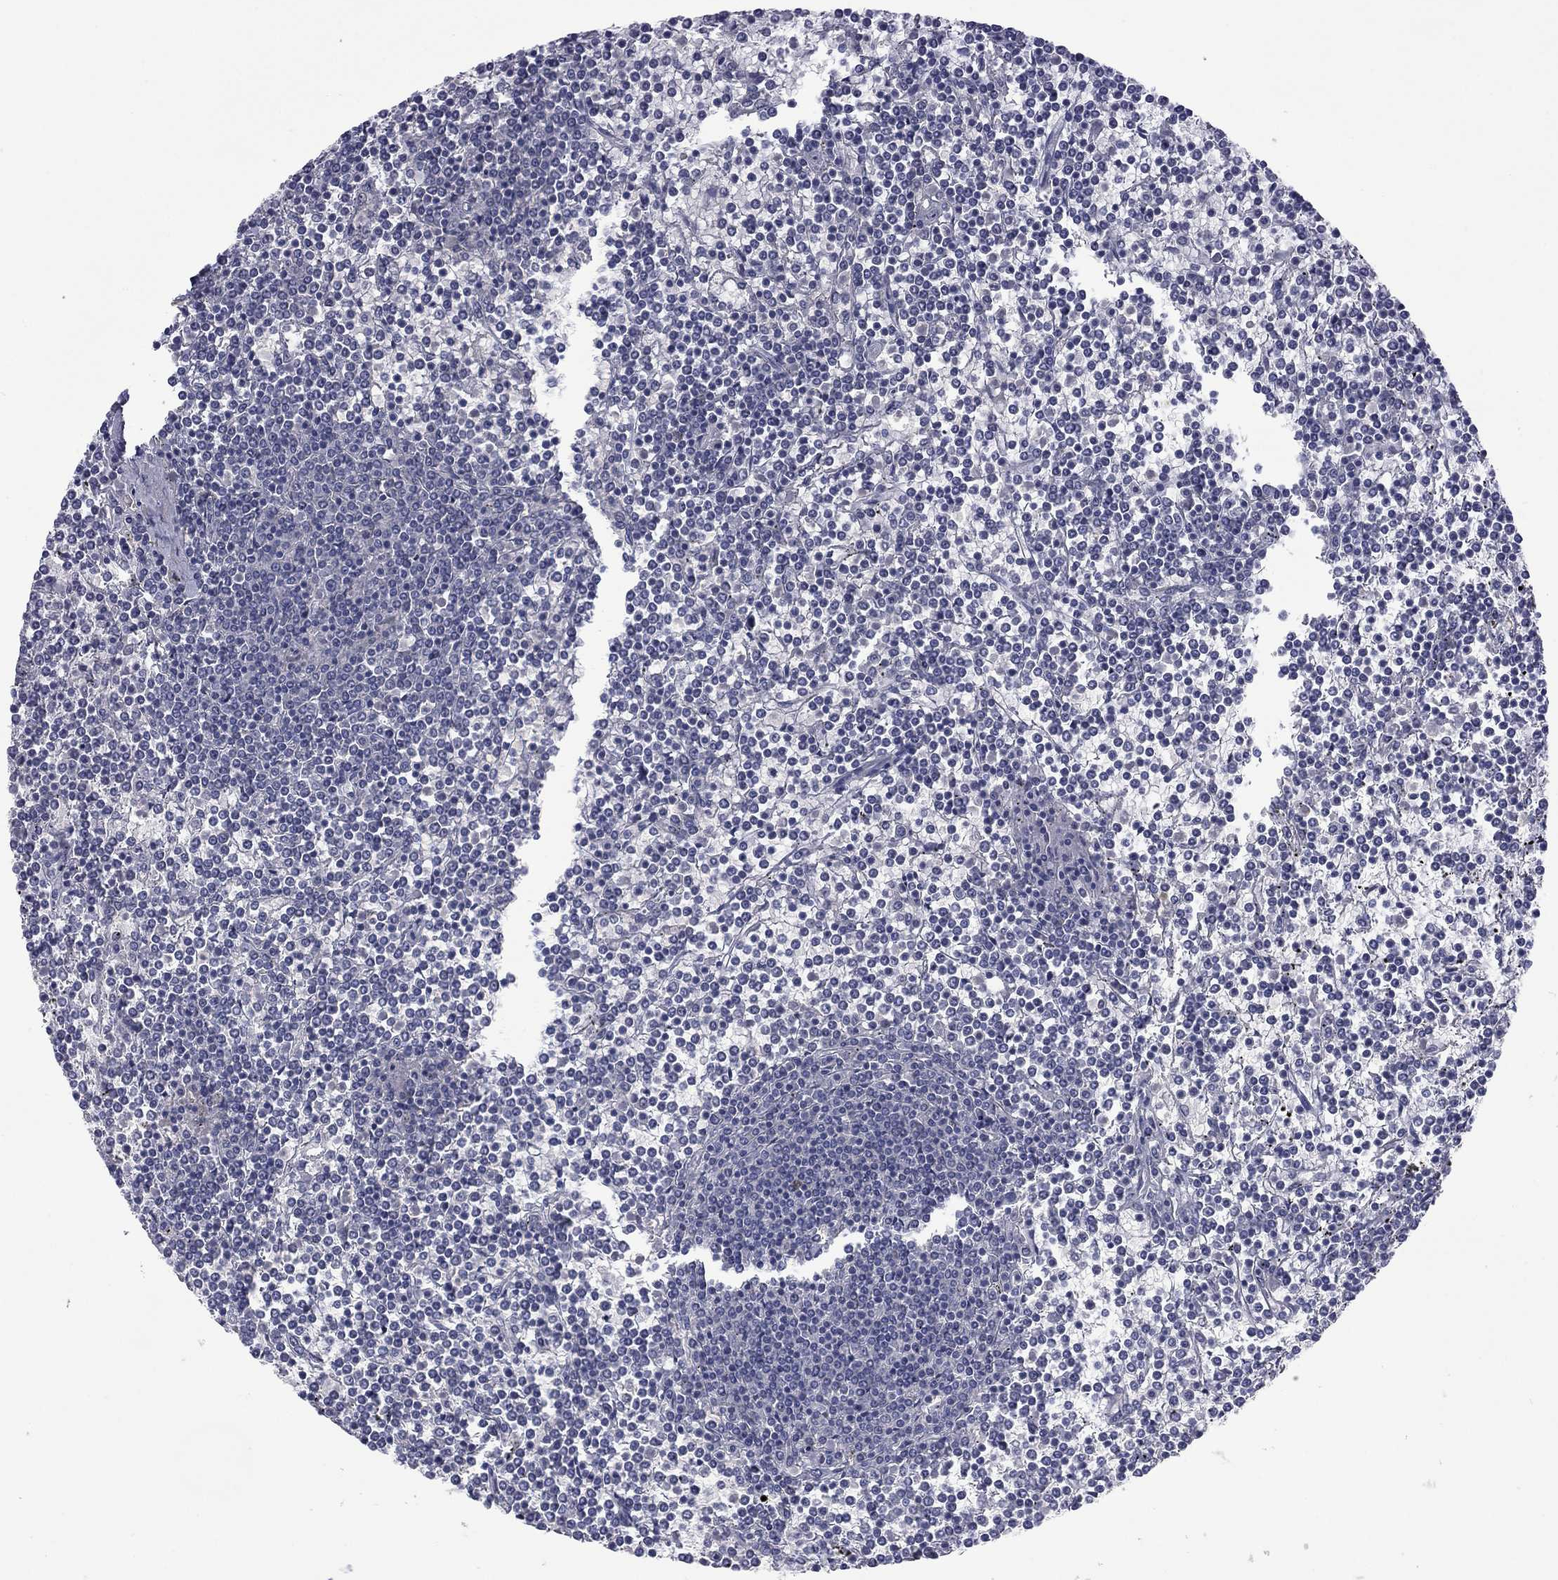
{"staining": {"intensity": "negative", "quantity": "none", "location": "none"}, "tissue": "lymphoma", "cell_type": "Tumor cells", "image_type": "cancer", "snomed": [{"axis": "morphology", "description": "Malignant lymphoma, non-Hodgkin's type, Low grade"}, {"axis": "topography", "description": "Spleen"}], "caption": "This is an immunohistochemistry (IHC) histopathology image of malignant lymphoma, non-Hodgkin's type (low-grade). There is no positivity in tumor cells.", "gene": "IP6K3", "patient": {"sex": "female", "age": 19}}